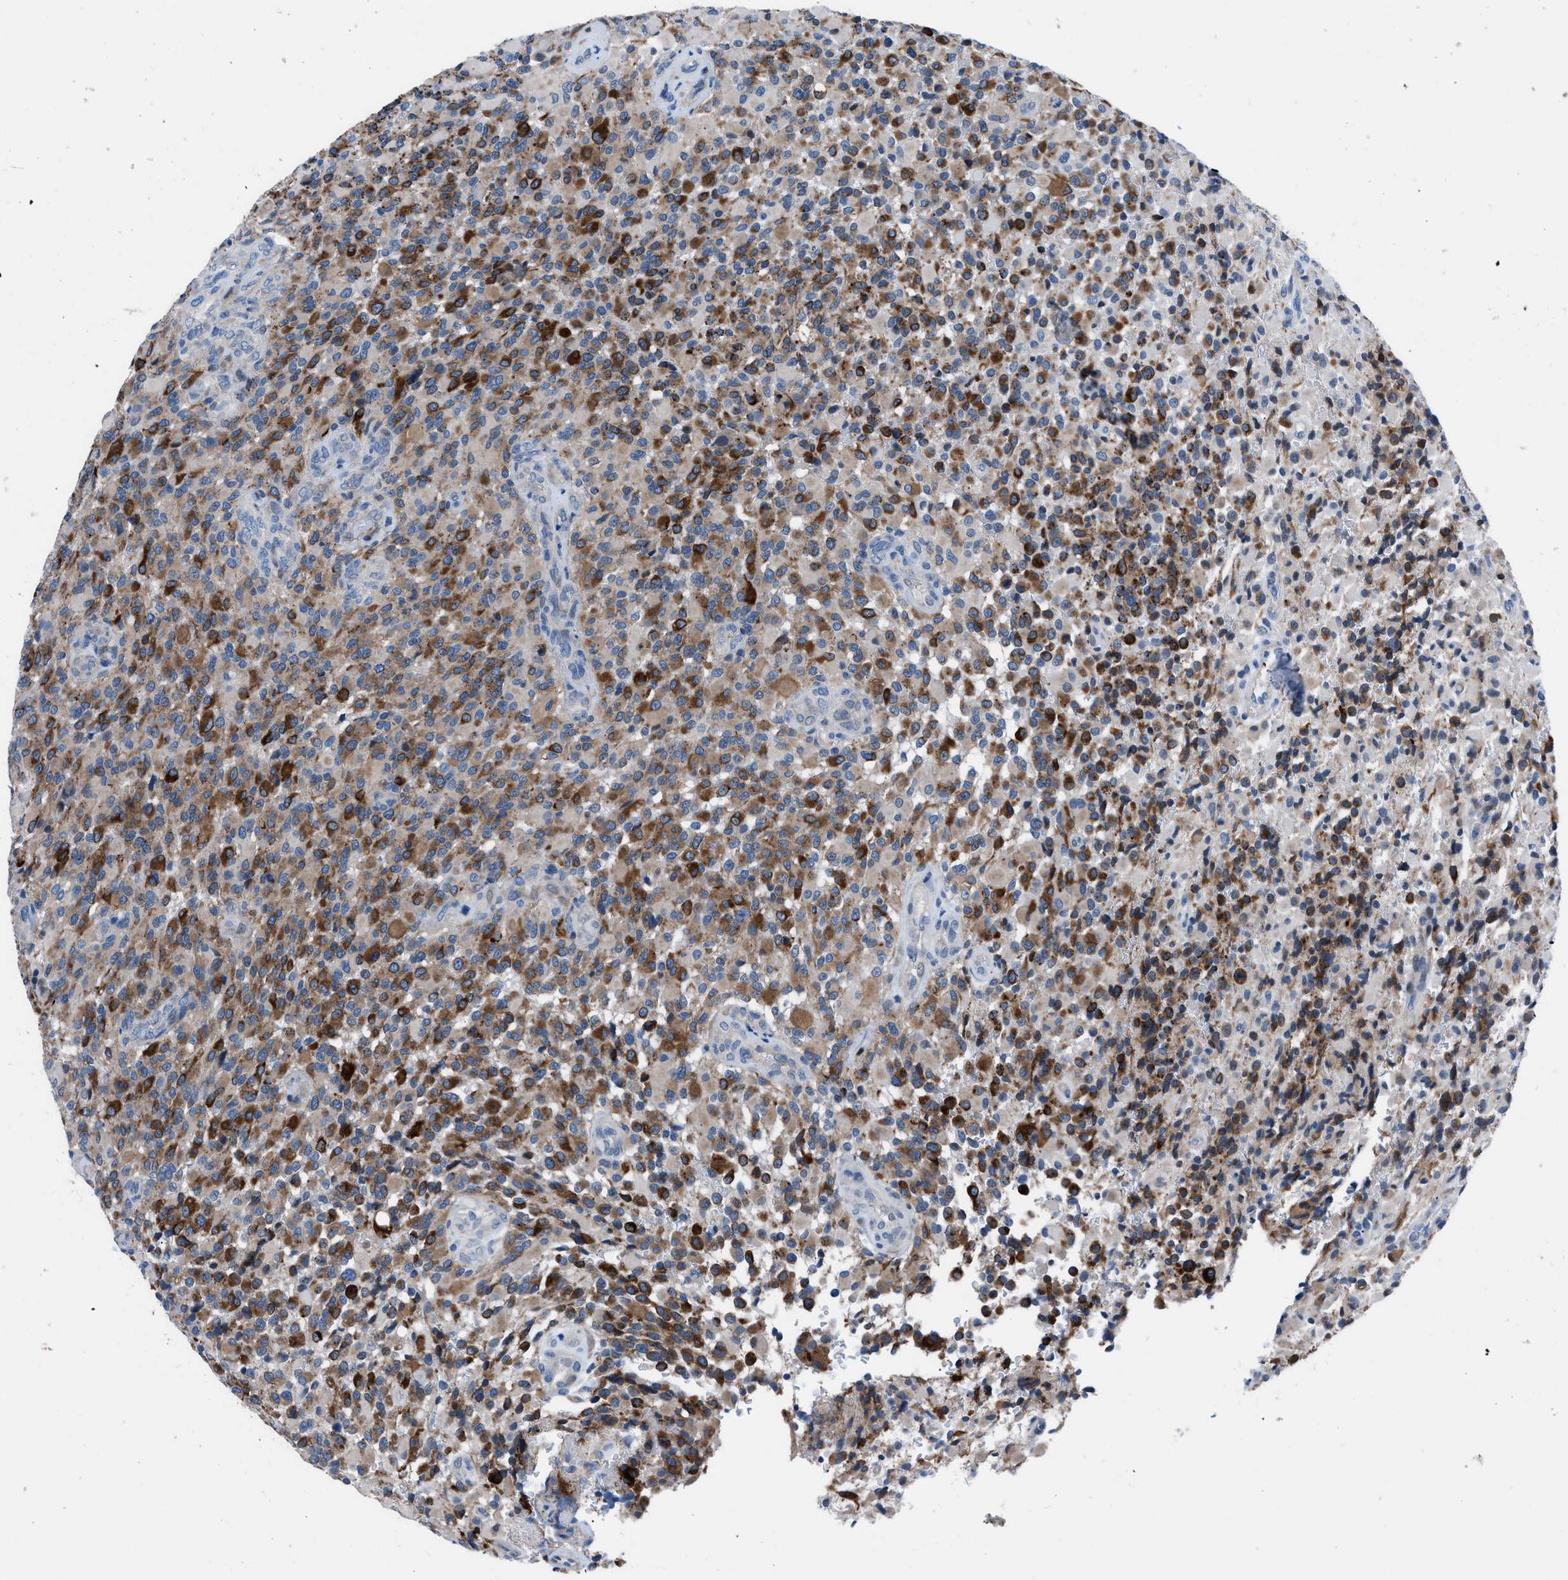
{"staining": {"intensity": "strong", "quantity": "25%-75%", "location": "cytoplasmic/membranous"}, "tissue": "glioma", "cell_type": "Tumor cells", "image_type": "cancer", "snomed": [{"axis": "morphology", "description": "Glioma, malignant, High grade"}, {"axis": "topography", "description": "Brain"}], "caption": "Approximately 25%-75% of tumor cells in human glioma exhibit strong cytoplasmic/membranous protein staining as visualized by brown immunohistochemical staining.", "gene": "UAP1", "patient": {"sex": "male", "age": 71}}